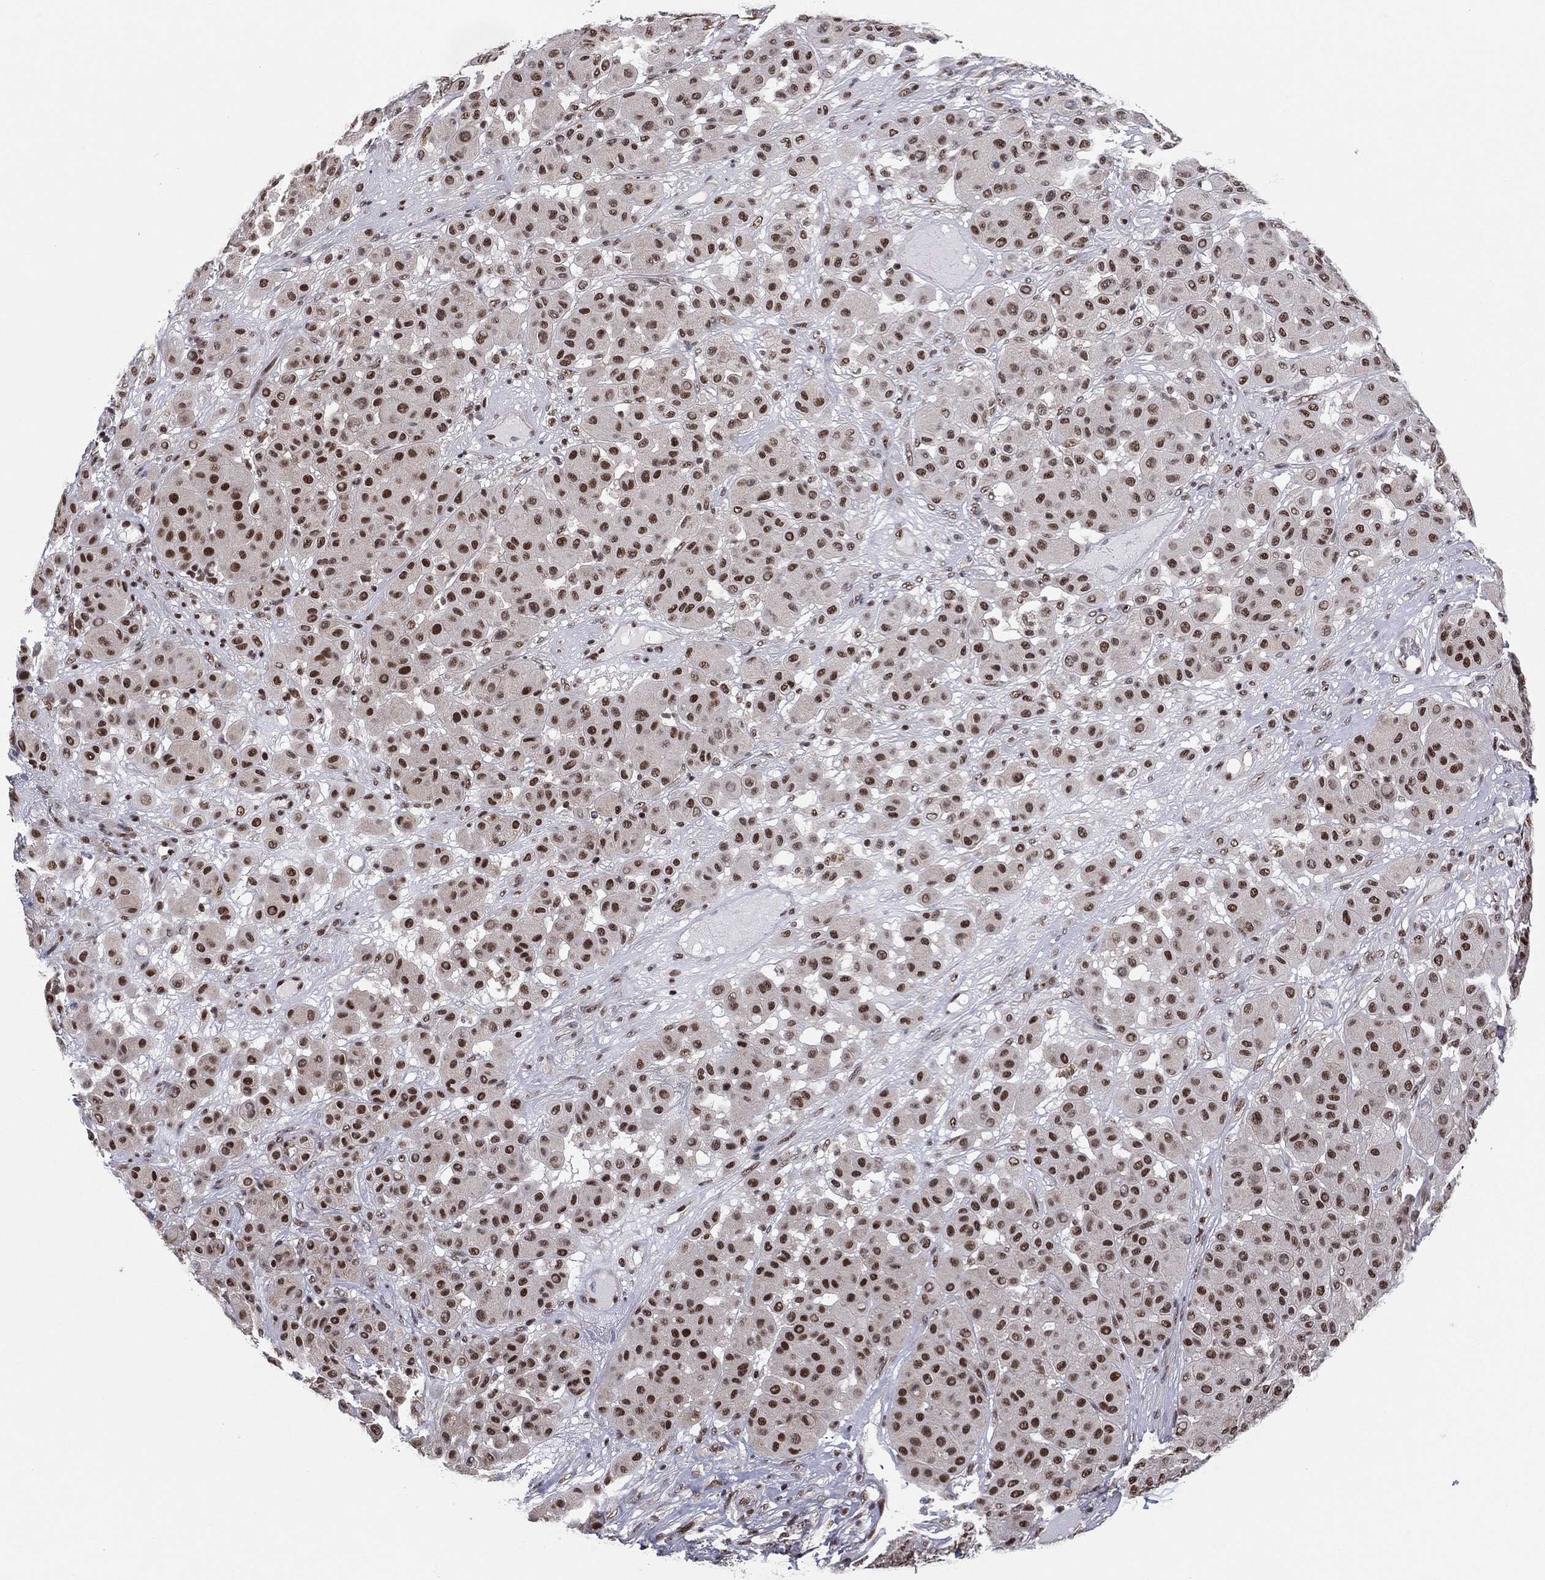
{"staining": {"intensity": "strong", "quantity": "25%-75%", "location": "nuclear"}, "tissue": "melanoma", "cell_type": "Tumor cells", "image_type": "cancer", "snomed": [{"axis": "morphology", "description": "Malignant melanoma, Metastatic site"}, {"axis": "topography", "description": "Smooth muscle"}], "caption": "DAB immunohistochemical staining of human melanoma exhibits strong nuclear protein expression in approximately 25%-75% of tumor cells.", "gene": "GPALPP1", "patient": {"sex": "male", "age": 41}}